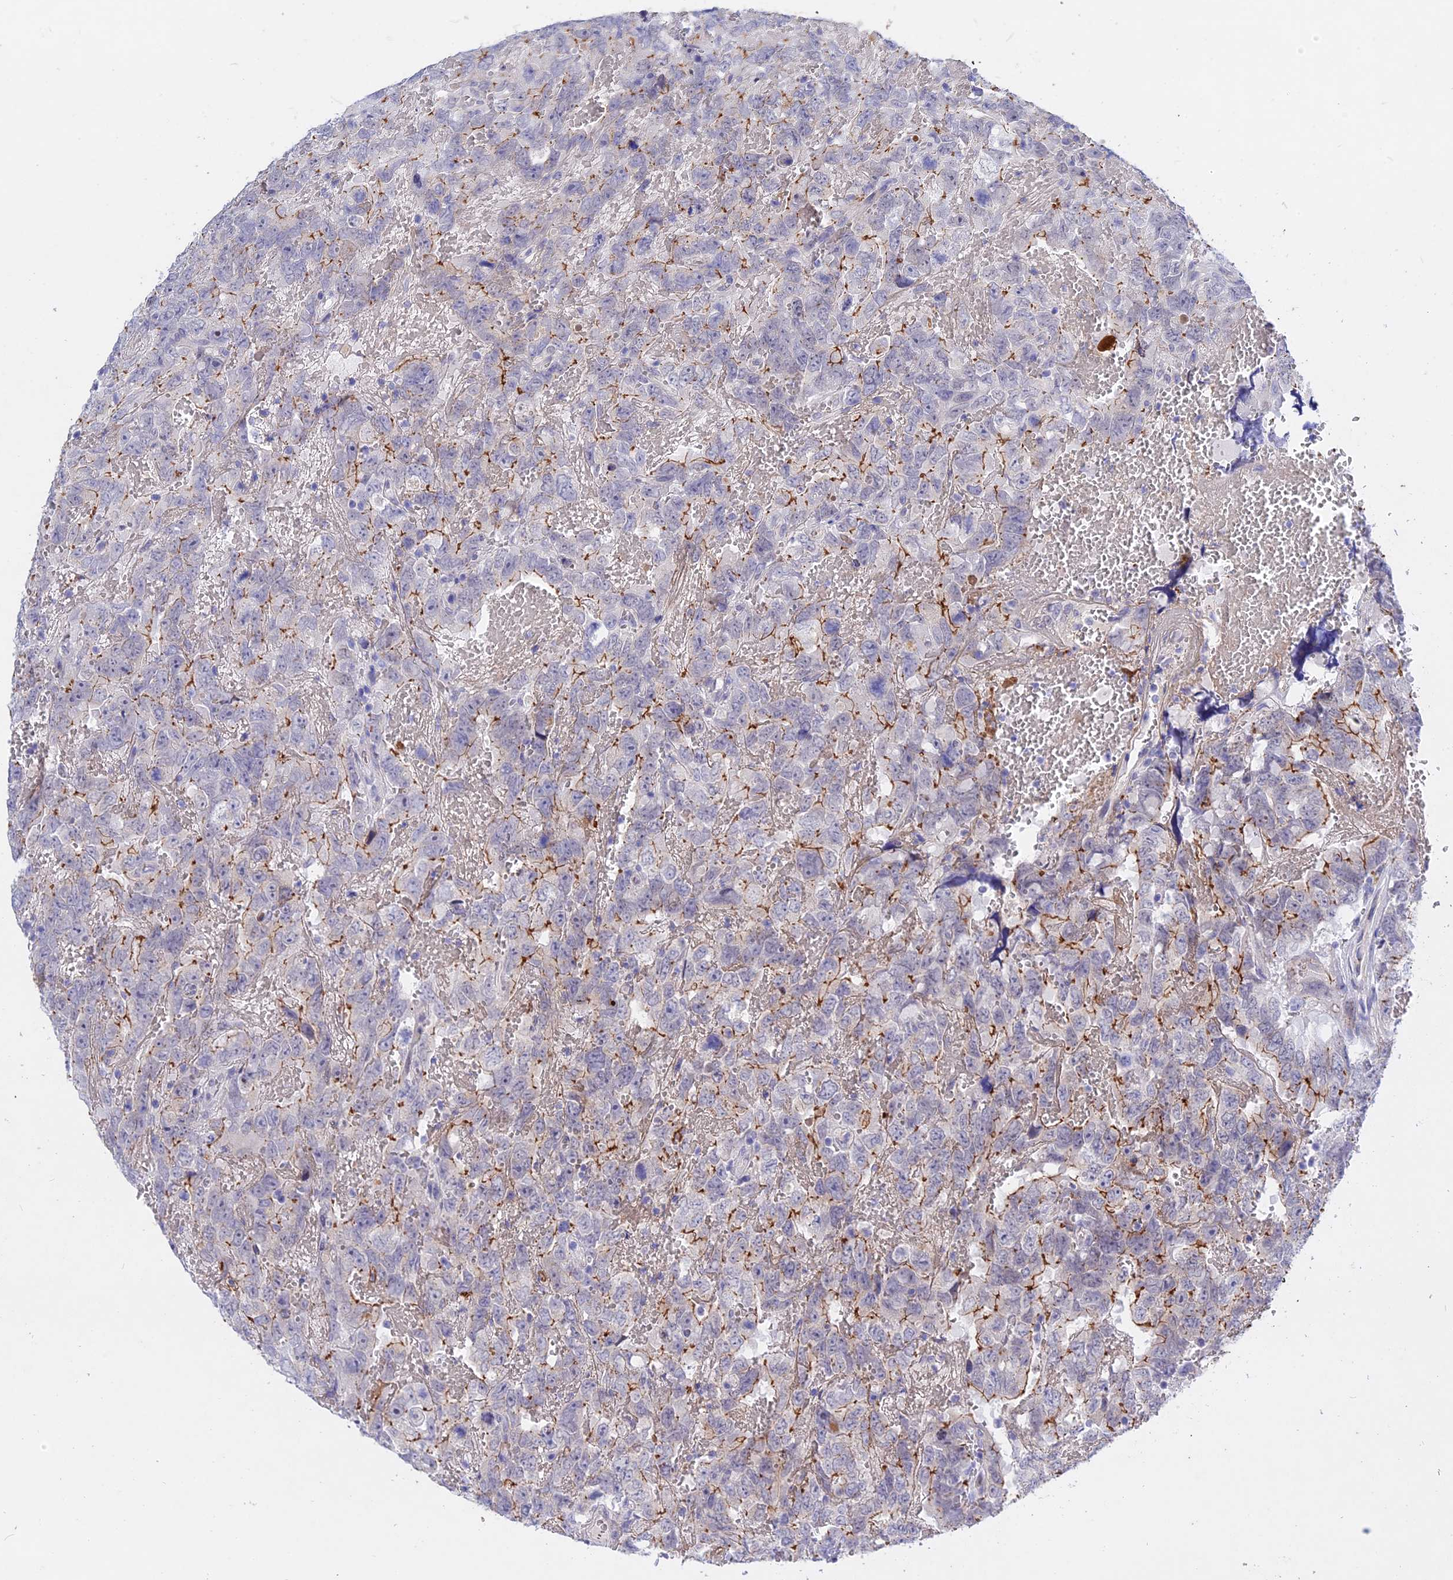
{"staining": {"intensity": "strong", "quantity": "<25%", "location": "cytoplasmic/membranous"}, "tissue": "testis cancer", "cell_type": "Tumor cells", "image_type": "cancer", "snomed": [{"axis": "morphology", "description": "Carcinoma, Embryonal, NOS"}, {"axis": "topography", "description": "Testis"}], "caption": "Protein expression analysis of human embryonal carcinoma (testis) reveals strong cytoplasmic/membranous expression in approximately <25% of tumor cells.", "gene": "GK5", "patient": {"sex": "male", "age": 45}}